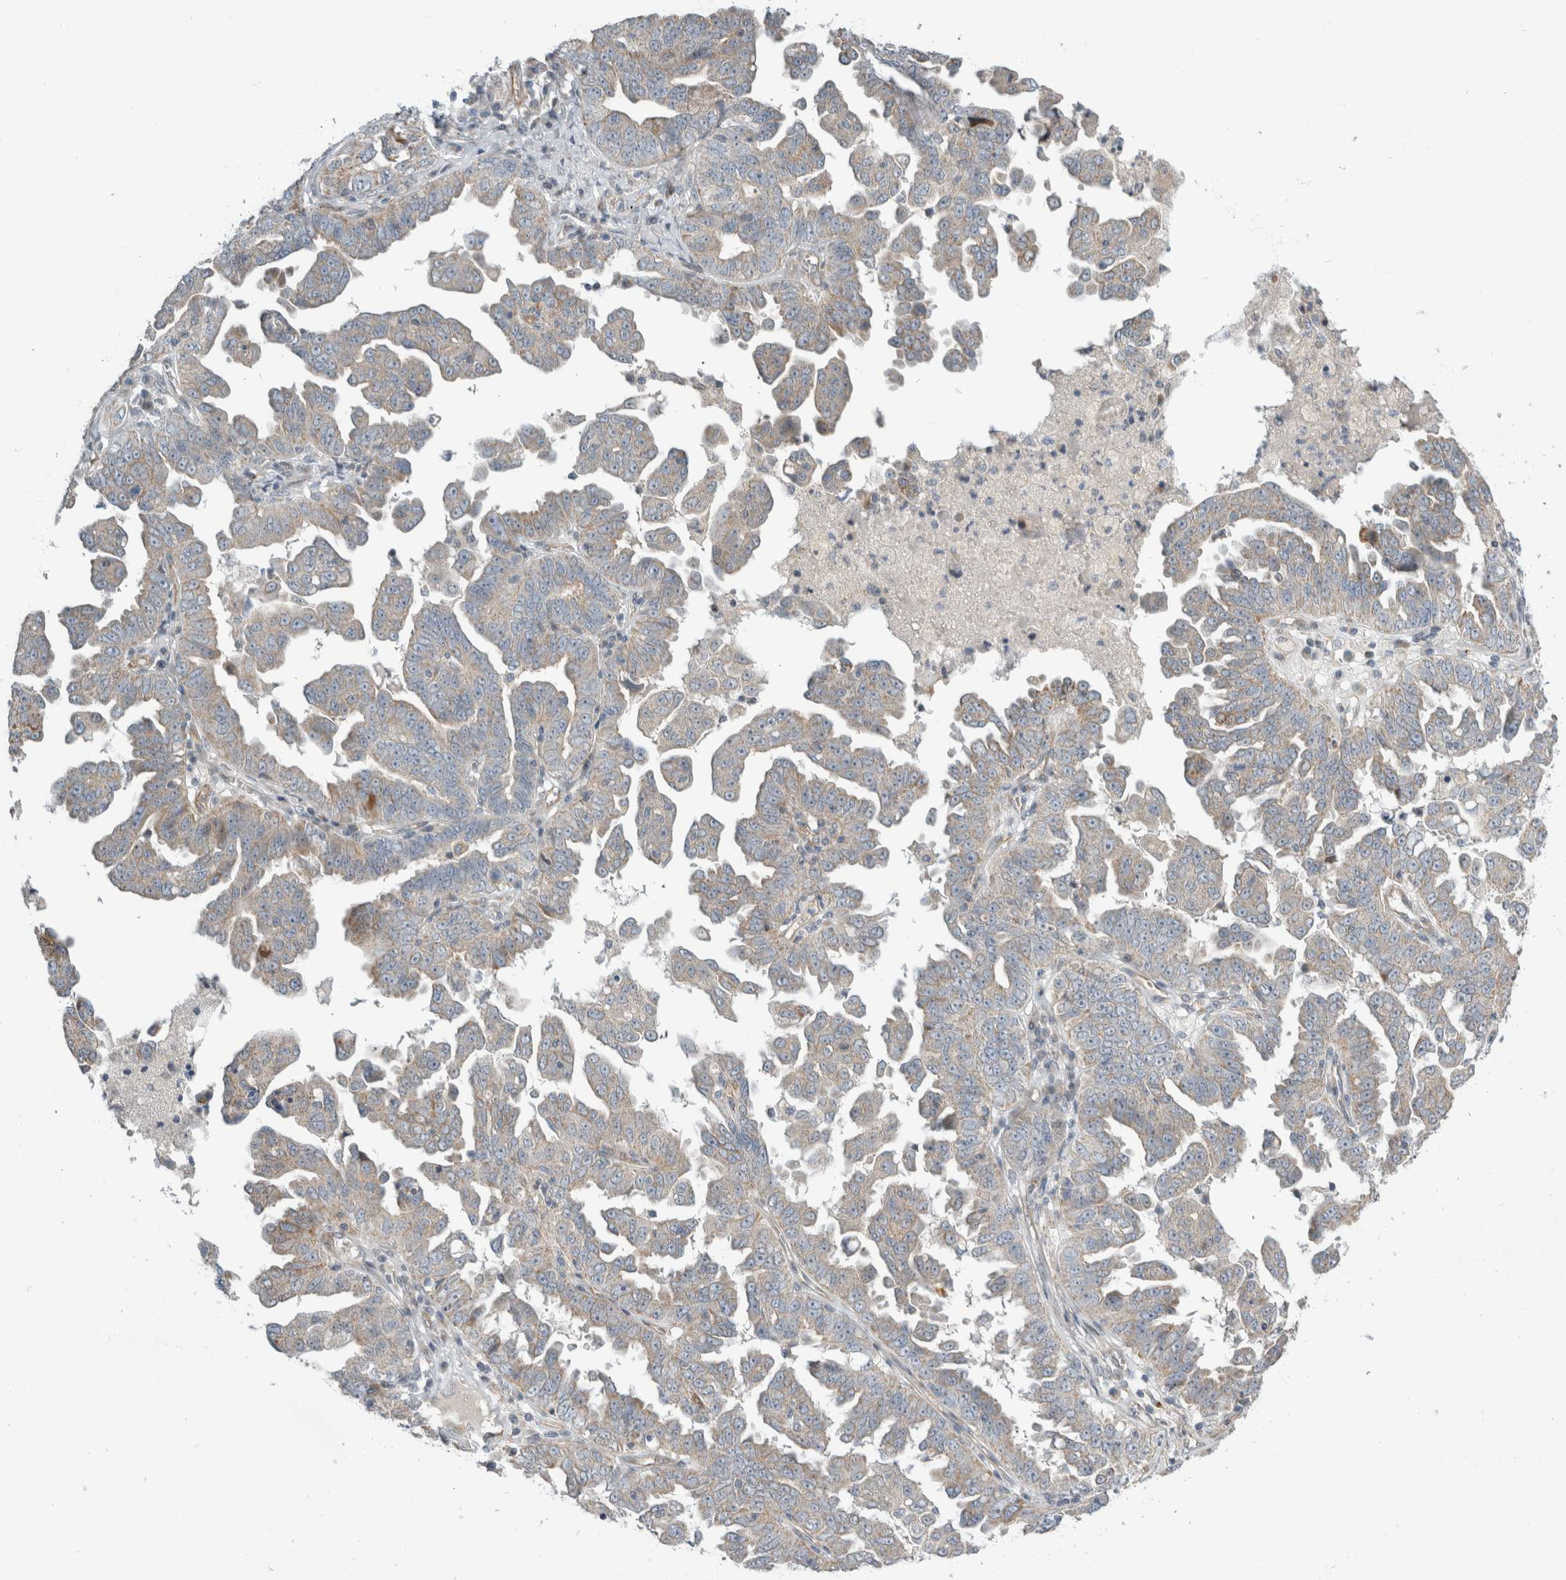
{"staining": {"intensity": "weak", "quantity": "25%-75%", "location": "cytoplasmic/membranous"}, "tissue": "ovarian cancer", "cell_type": "Tumor cells", "image_type": "cancer", "snomed": [{"axis": "morphology", "description": "Carcinoma, endometroid"}, {"axis": "topography", "description": "Ovary"}], "caption": "Brown immunohistochemical staining in human endometroid carcinoma (ovarian) shows weak cytoplasmic/membranous staining in about 25%-75% of tumor cells.", "gene": "KPNA5", "patient": {"sex": "female", "age": 62}}